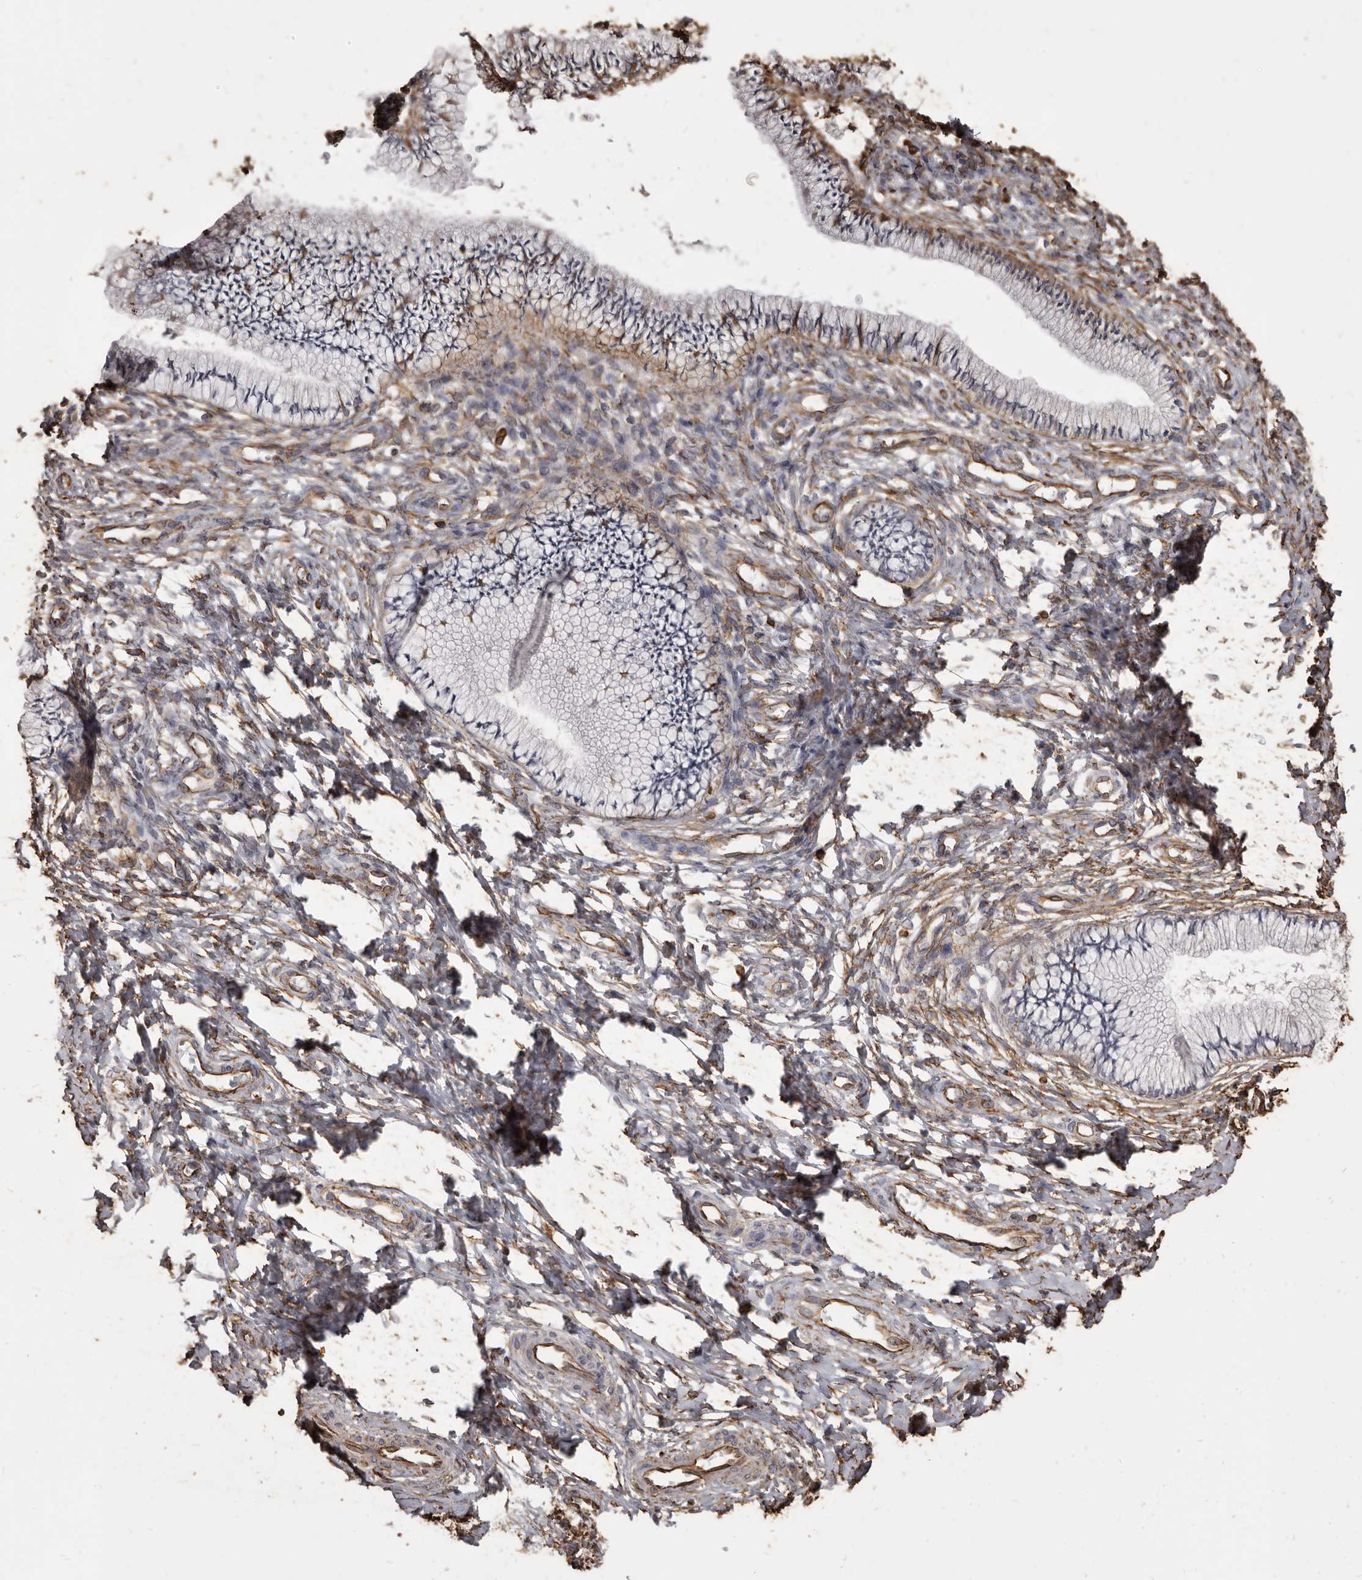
{"staining": {"intensity": "negative", "quantity": "none", "location": "none"}, "tissue": "cervix", "cell_type": "Glandular cells", "image_type": "normal", "snomed": [{"axis": "morphology", "description": "Normal tissue, NOS"}, {"axis": "topography", "description": "Cervix"}], "caption": "This is an IHC photomicrograph of normal cervix. There is no expression in glandular cells.", "gene": "MTURN", "patient": {"sex": "female", "age": 36}}